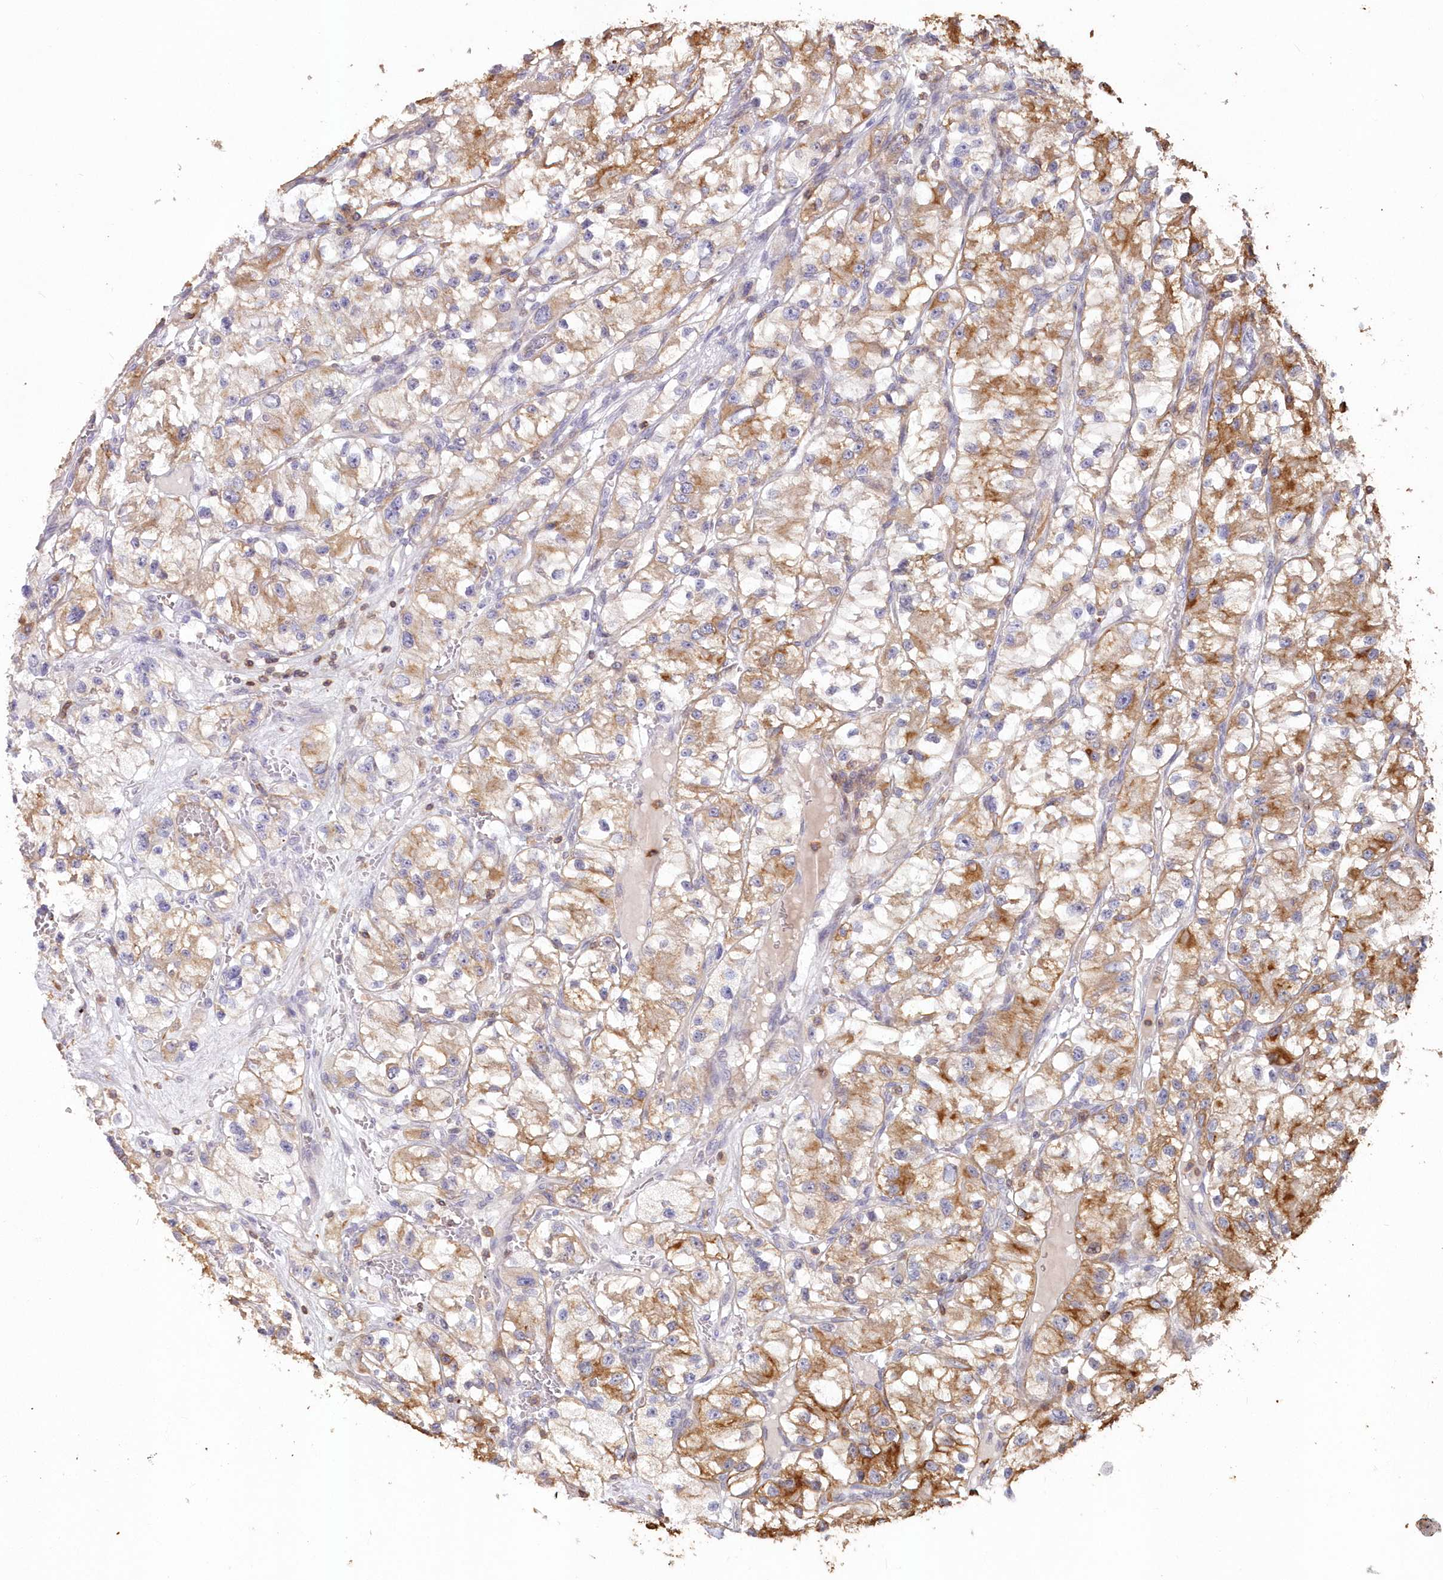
{"staining": {"intensity": "moderate", "quantity": "25%-75%", "location": "cytoplasmic/membranous"}, "tissue": "renal cancer", "cell_type": "Tumor cells", "image_type": "cancer", "snomed": [{"axis": "morphology", "description": "Adenocarcinoma, NOS"}, {"axis": "topography", "description": "Kidney"}], "caption": "Brown immunohistochemical staining in renal adenocarcinoma shows moderate cytoplasmic/membranous expression in about 25%-75% of tumor cells.", "gene": "SNED1", "patient": {"sex": "female", "age": 57}}